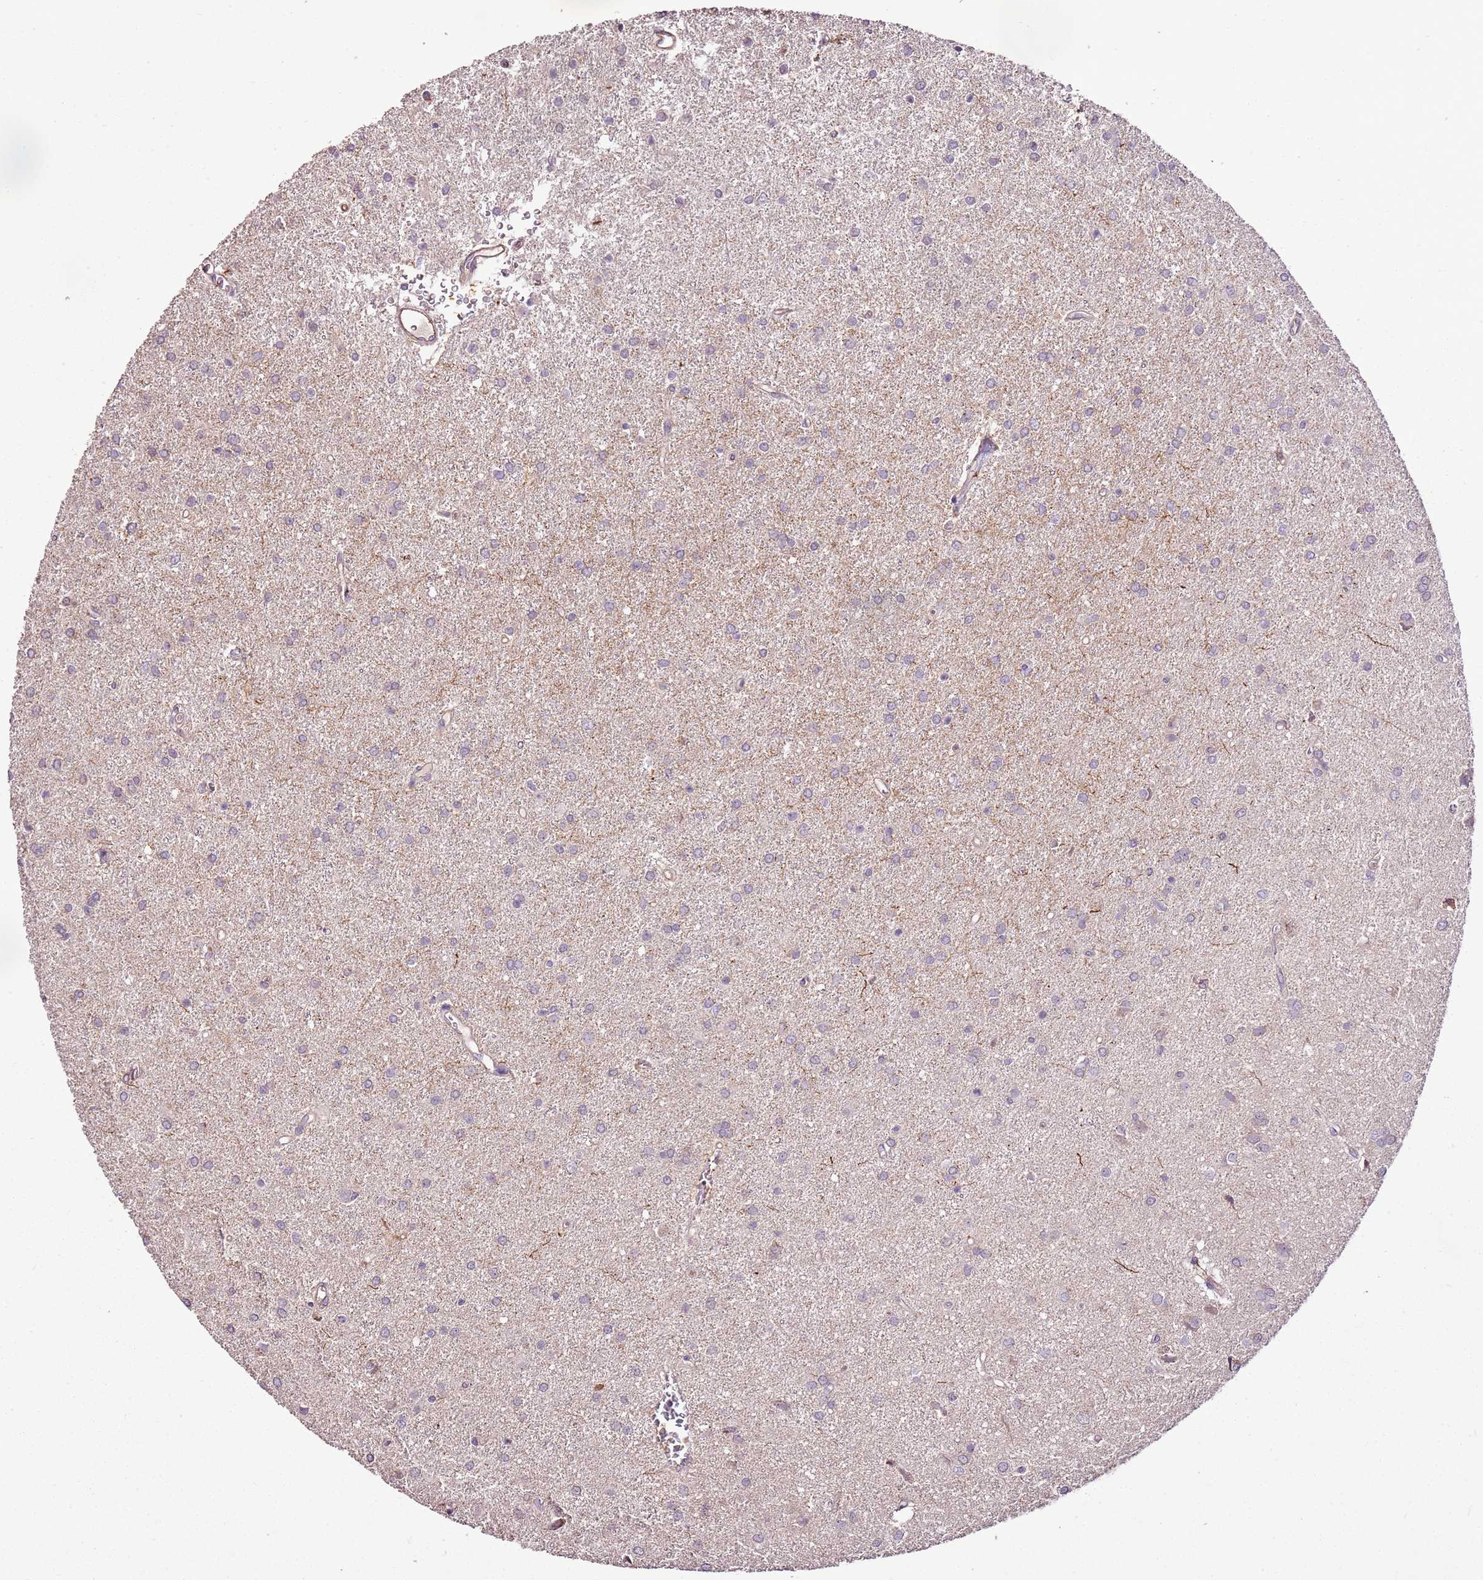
{"staining": {"intensity": "negative", "quantity": "none", "location": "none"}, "tissue": "glioma", "cell_type": "Tumor cells", "image_type": "cancer", "snomed": [{"axis": "morphology", "description": "Glioma, malignant, High grade"}, {"axis": "topography", "description": "Brain"}], "caption": "Tumor cells are negative for brown protein staining in glioma. (DAB IHC visualized using brightfield microscopy, high magnification).", "gene": "CMKLR1", "patient": {"sex": "female", "age": 50}}